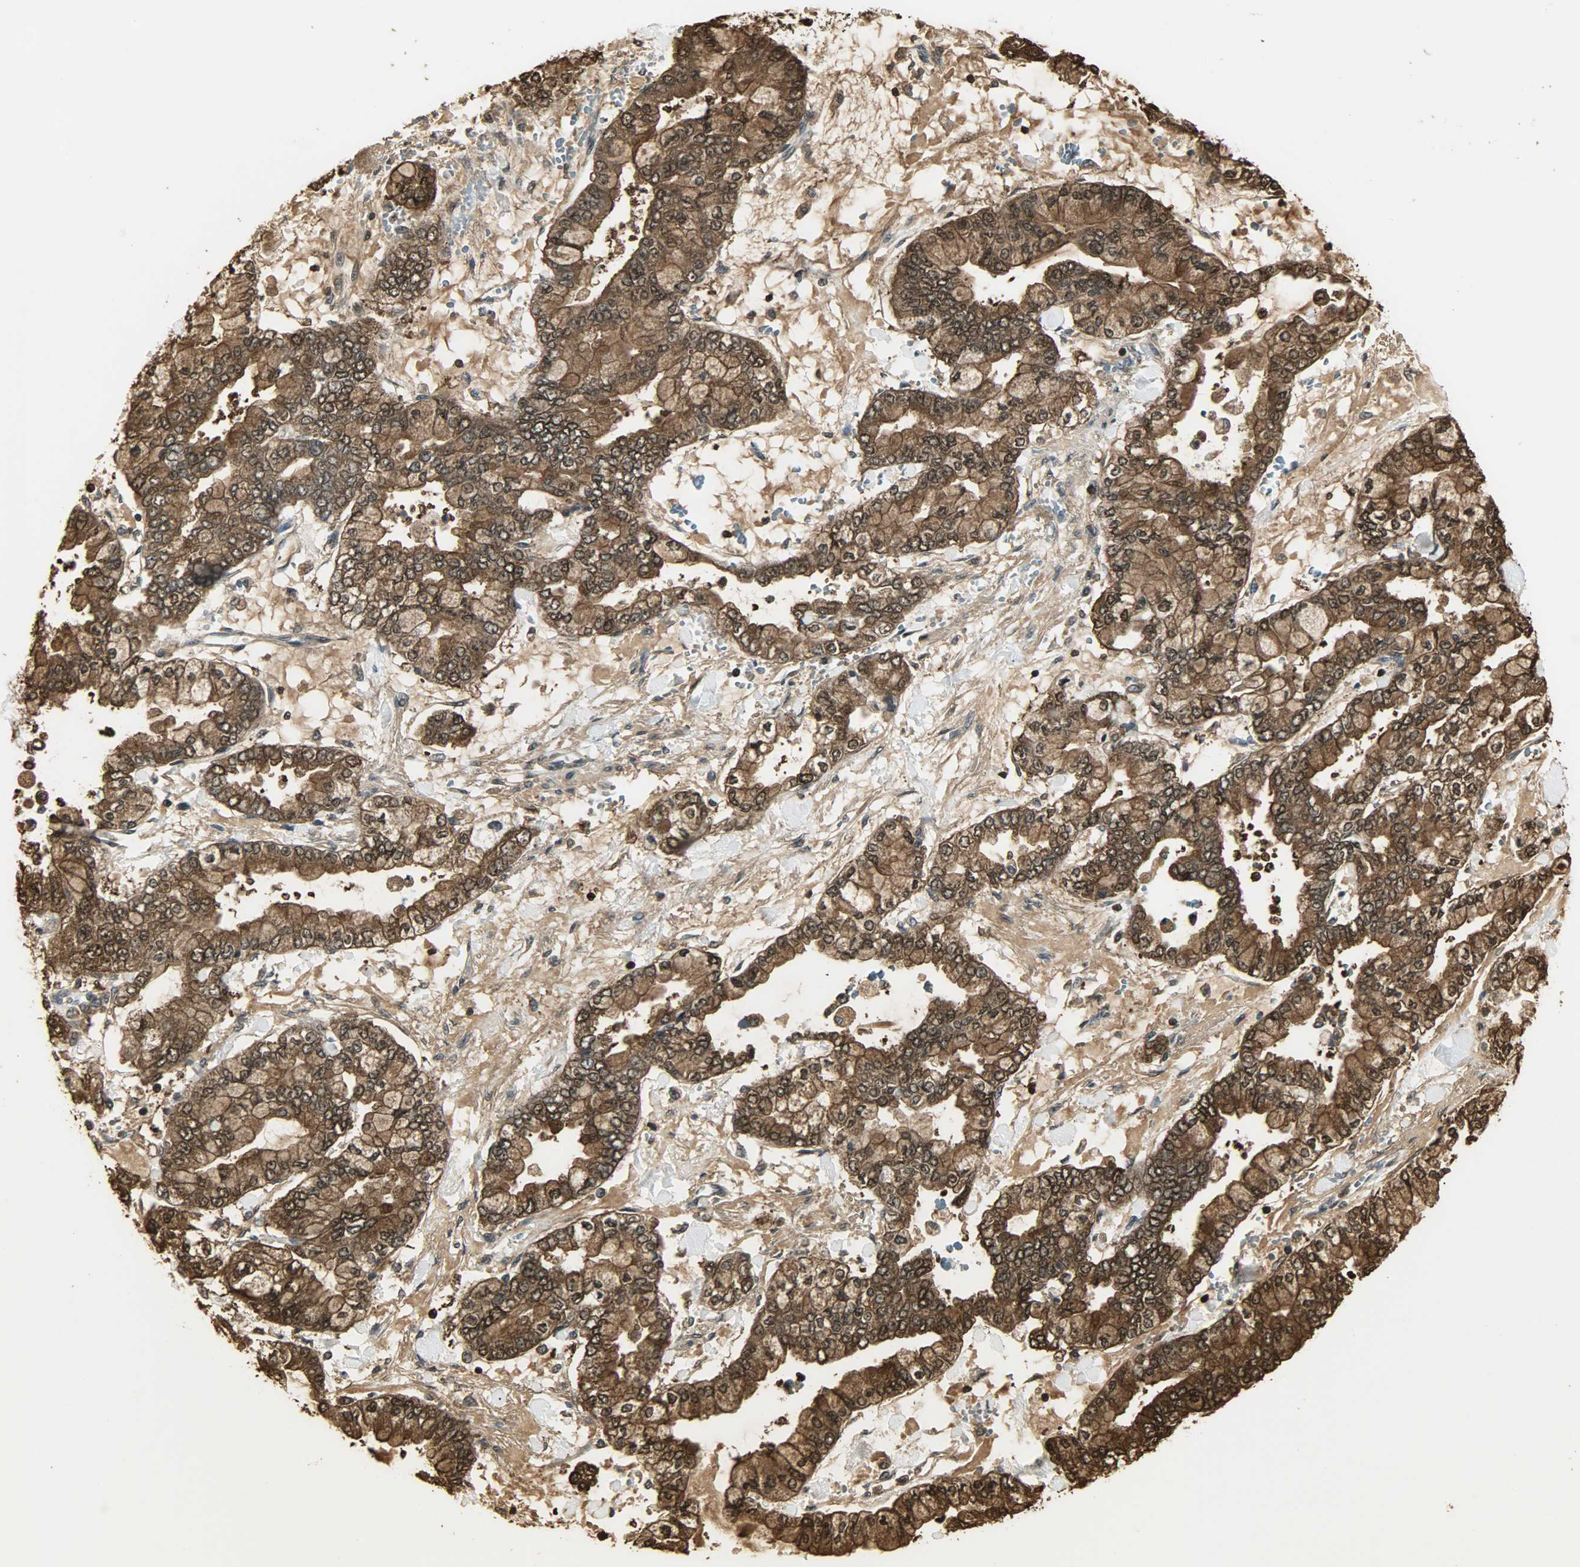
{"staining": {"intensity": "strong", "quantity": ">75%", "location": "cytoplasmic/membranous,nuclear"}, "tissue": "stomach cancer", "cell_type": "Tumor cells", "image_type": "cancer", "snomed": [{"axis": "morphology", "description": "Normal tissue, NOS"}, {"axis": "morphology", "description": "Adenocarcinoma, NOS"}, {"axis": "topography", "description": "Stomach, upper"}, {"axis": "topography", "description": "Stomach"}], "caption": "Protein staining of adenocarcinoma (stomach) tissue demonstrates strong cytoplasmic/membranous and nuclear positivity in approximately >75% of tumor cells.", "gene": "YWHAZ", "patient": {"sex": "male", "age": 76}}